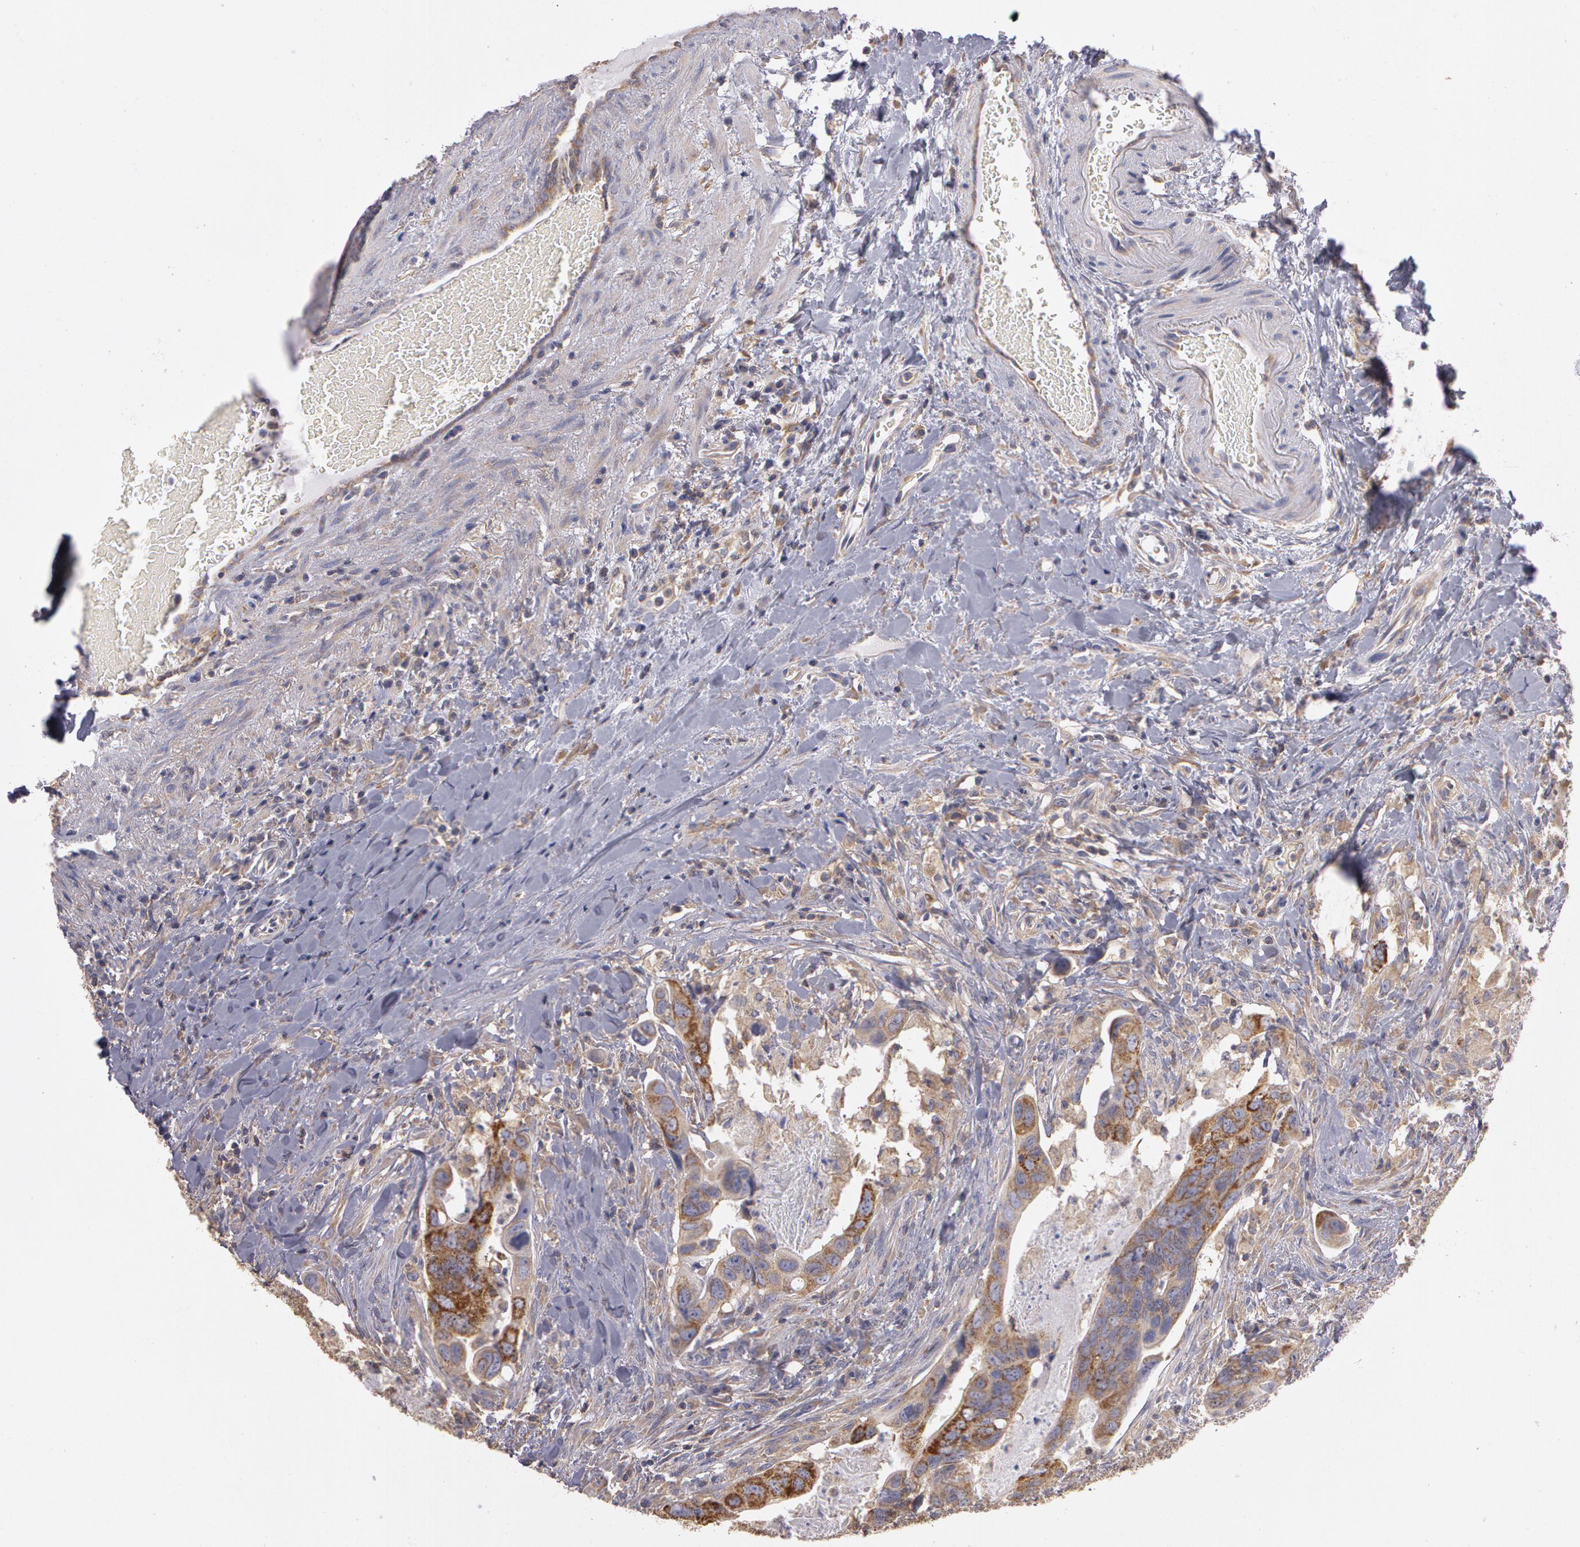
{"staining": {"intensity": "moderate", "quantity": ">75%", "location": "cytoplasmic/membranous"}, "tissue": "colorectal cancer", "cell_type": "Tumor cells", "image_type": "cancer", "snomed": [{"axis": "morphology", "description": "Adenocarcinoma, NOS"}, {"axis": "topography", "description": "Rectum"}], "caption": "Colorectal cancer stained with immunohistochemistry displays moderate cytoplasmic/membranous expression in about >75% of tumor cells. (Stains: DAB (3,3'-diaminobenzidine) in brown, nuclei in blue, Microscopy: brightfield microscopy at high magnification).", "gene": "NEK9", "patient": {"sex": "male", "age": 53}}